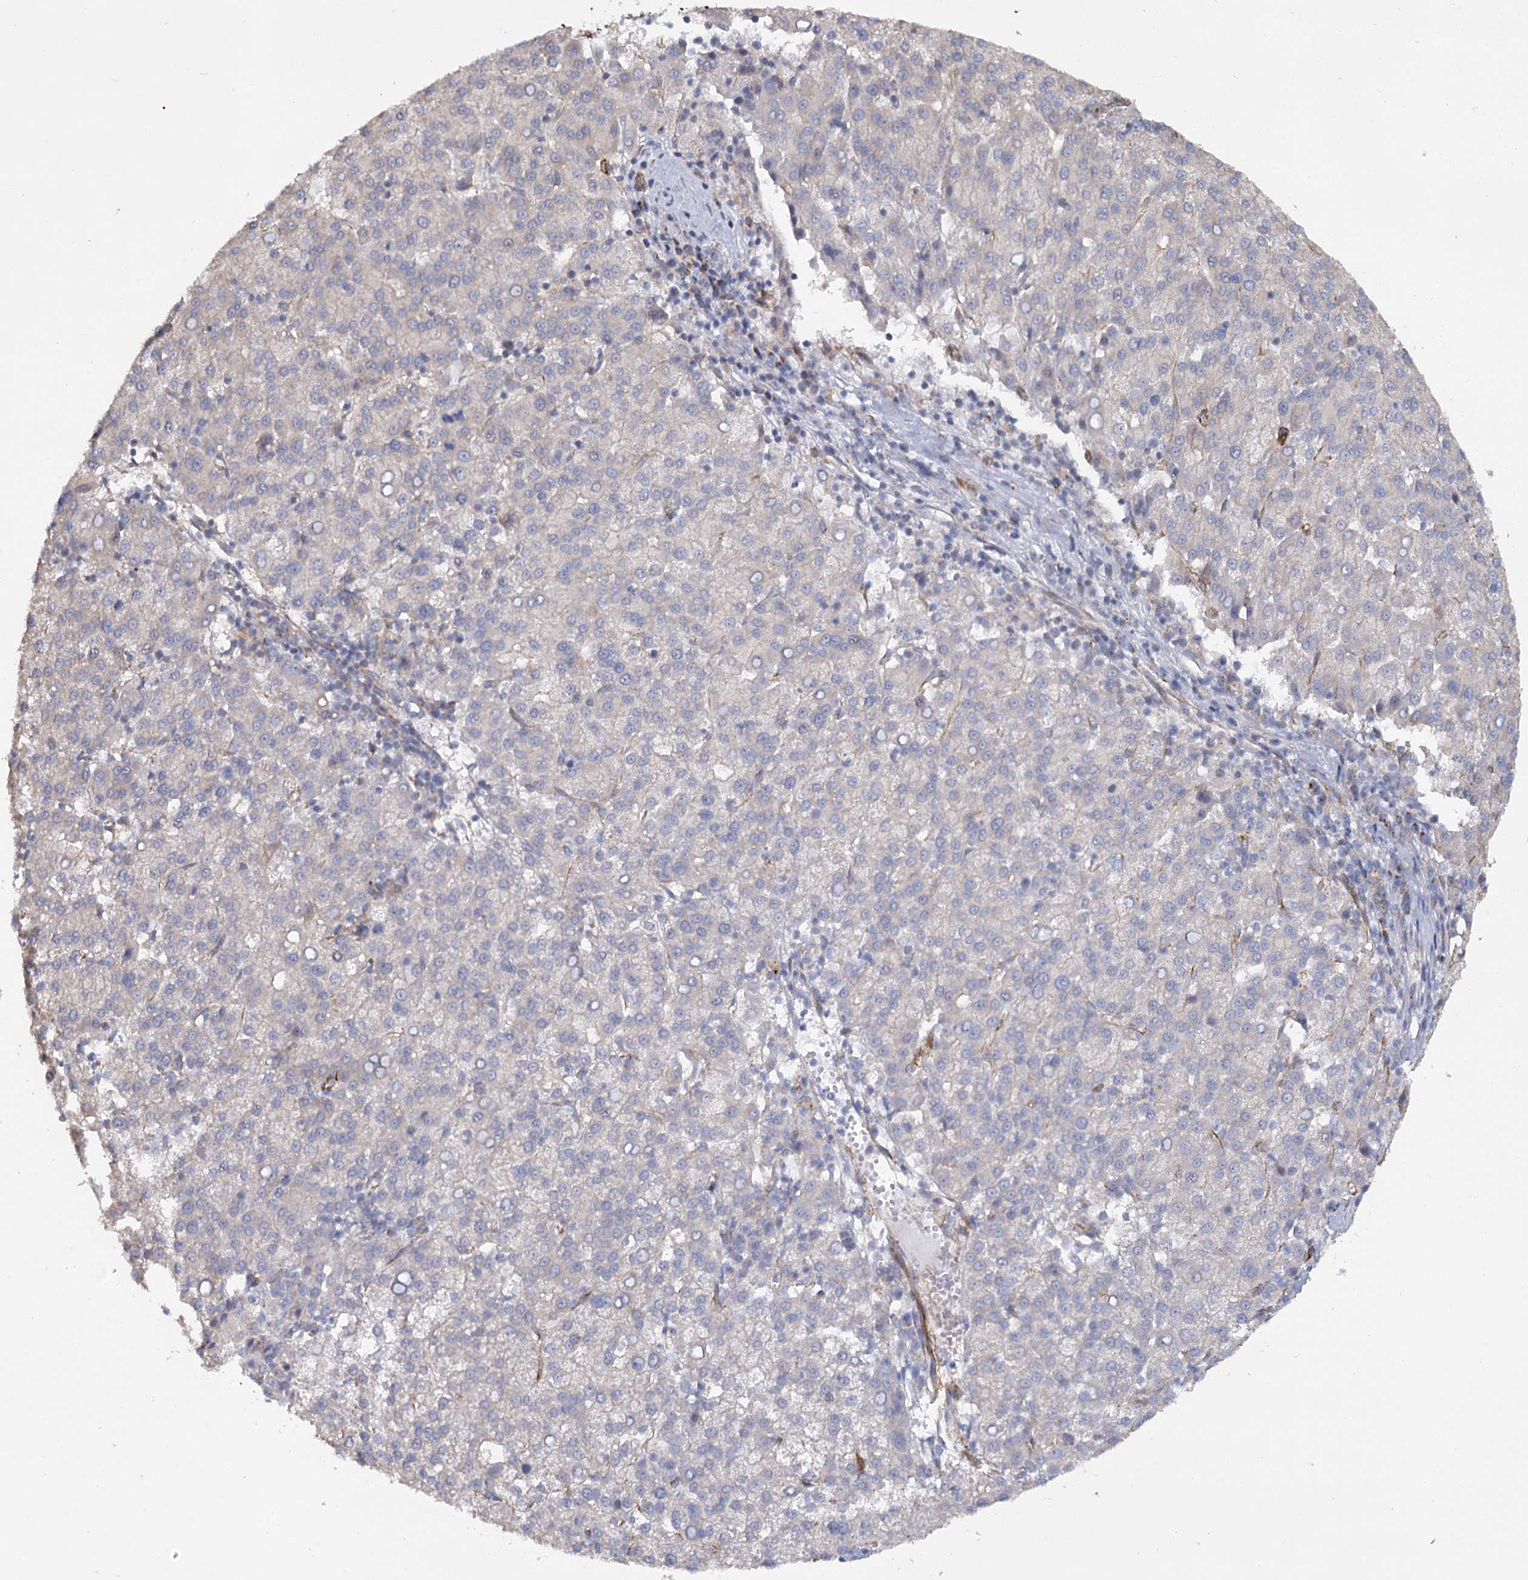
{"staining": {"intensity": "negative", "quantity": "none", "location": "none"}, "tissue": "liver cancer", "cell_type": "Tumor cells", "image_type": "cancer", "snomed": [{"axis": "morphology", "description": "Carcinoma, Hepatocellular, NOS"}, {"axis": "topography", "description": "Liver"}], "caption": "DAB (3,3'-diaminobenzidine) immunohistochemical staining of liver cancer (hepatocellular carcinoma) exhibits no significant expression in tumor cells. (IHC, brightfield microscopy, high magnification).", "gene": "TMEM164", "patient": {"sex": "female", "age": 58}}